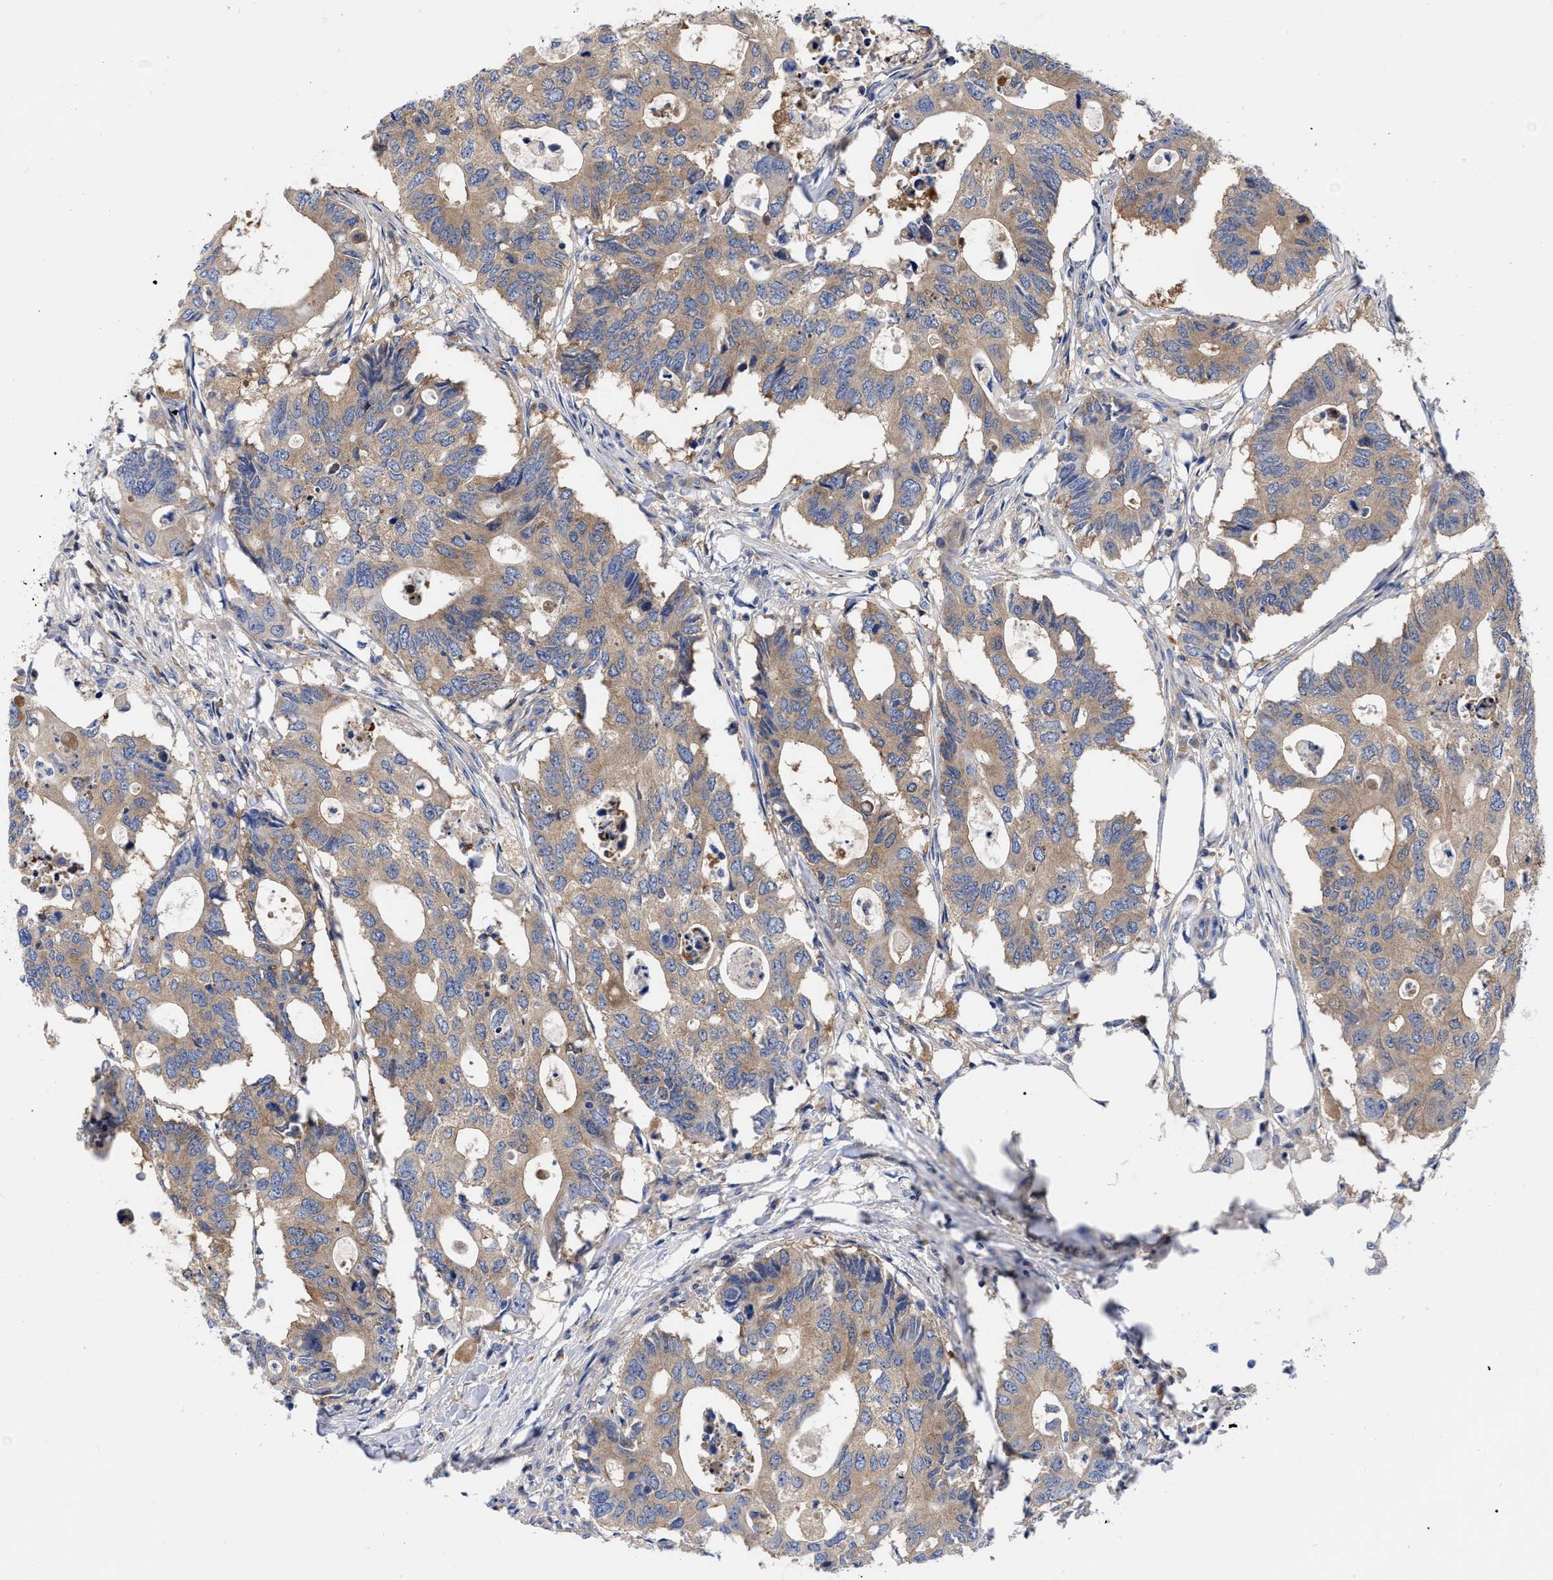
{"staining": {"intensity": "moderate", "quantity": ">75%", "location": "cytoplasmic/membranous"}, "tissue": "colorectal cancer", "cell_type": "Tumor cells", "image_type": "cancer", "snomed": [{"axis": "morphology", "description": "Adenocarcinoma, NOS"}, {"axis": "topography", "description": "Colon"}], "caption": "IHC of human adenocarcinoma (colorectal) reveals medium levels of moderate cytoplasmic/membranous positivity in approximately >75% of tumor cells.", "gene": "RBKS", "patient": {"sex": "male", "age": 71}}